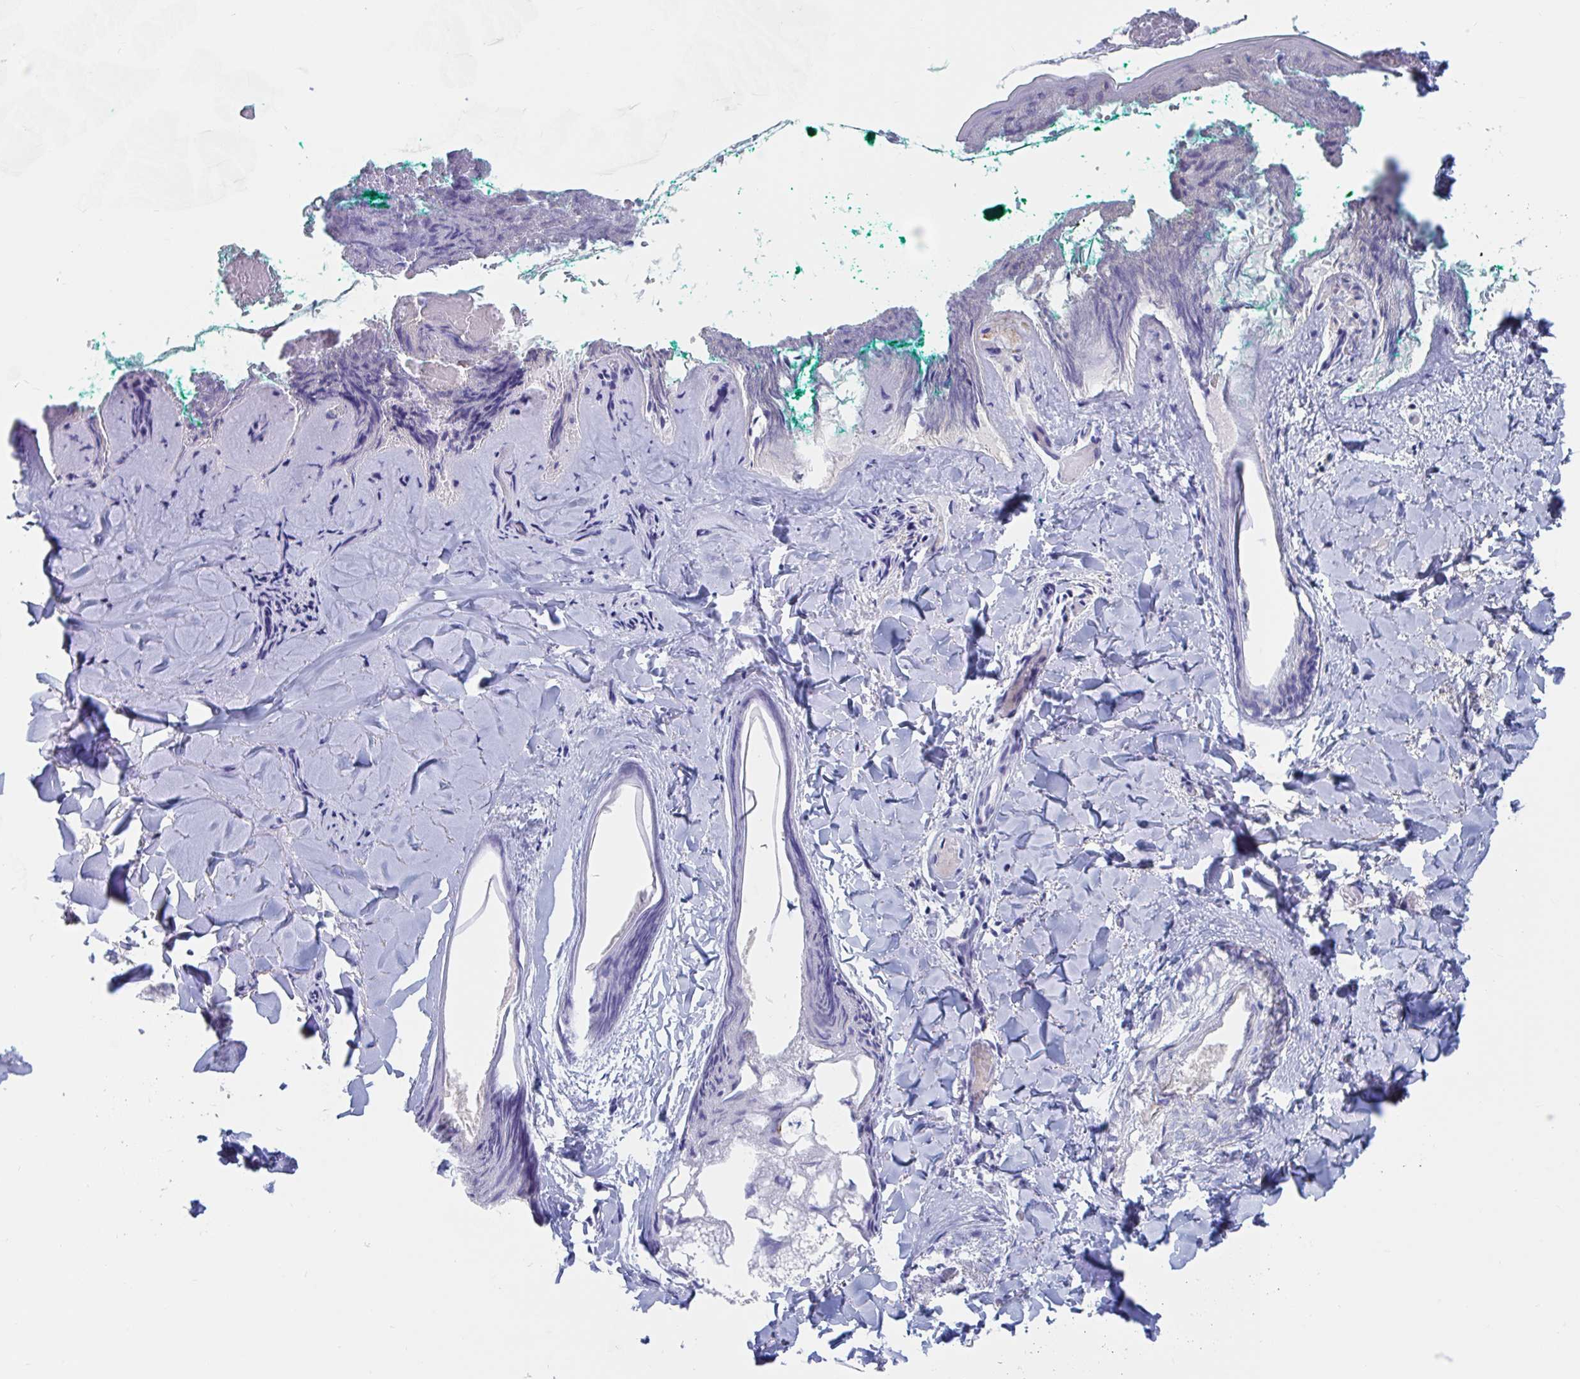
{"staining": {"intensity": "negative", "quantity": "none", "location": "none"}, "tissue": "skin", "cell_type": "Fibroblasts", "image_type": "normal", "snomed": [{"axis": "morphology", "description": "Normal tissue, NOS"}, {"axis": "topography", "description": "Skin"}], "caption": "The micrograph demonstrates no significant expression in fibroblasts of skin. The staining was performed using DAB (3,3'-diaminobenzidine) to visualize the protein expression in brown, while the nuclei were stained in blue with hematoxylin (Magnification: 20x).", "gene": "ZNHIT2", "patient": {"sex": "male", "age": 16}}